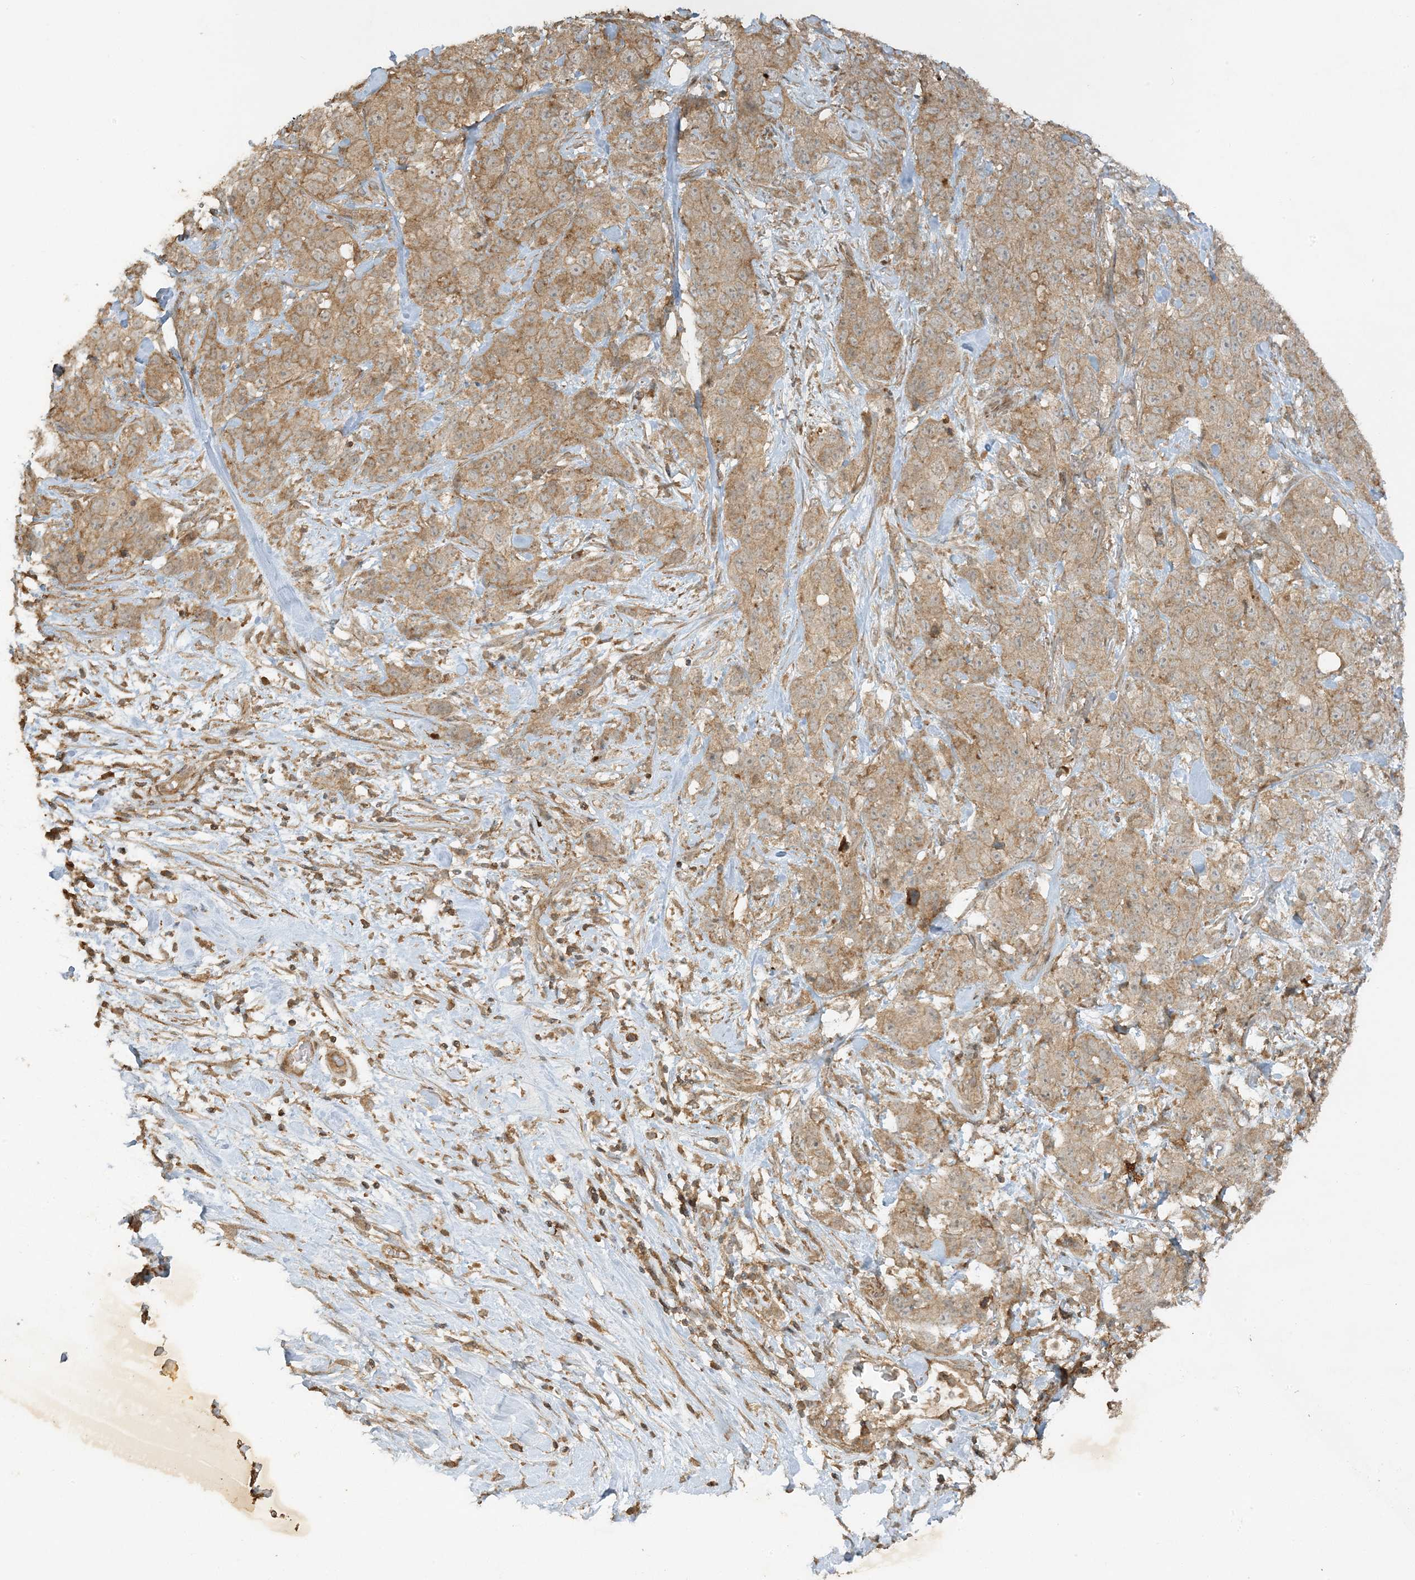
{"staining": {"intensity": "weak", "quantity": ">75%", "location": "cytoplasmic/membranous"}, "tissue": "stomach cancer", "cell_type": "Tumor cells", "image_type": "cancer", "snomed": [{"axis": "morphology", "description": "Adenocarcinoma, NOS"}, {"axis": "topography", "description": "Stomach"}], "caption": "Protein staining reveals weak cytoplasmic/membranous expression in approximately >75% of tumor cells in stomach adenocarcinoma.", "gene": "XRN1", "patient": {"sex": "male", "age": 48}}